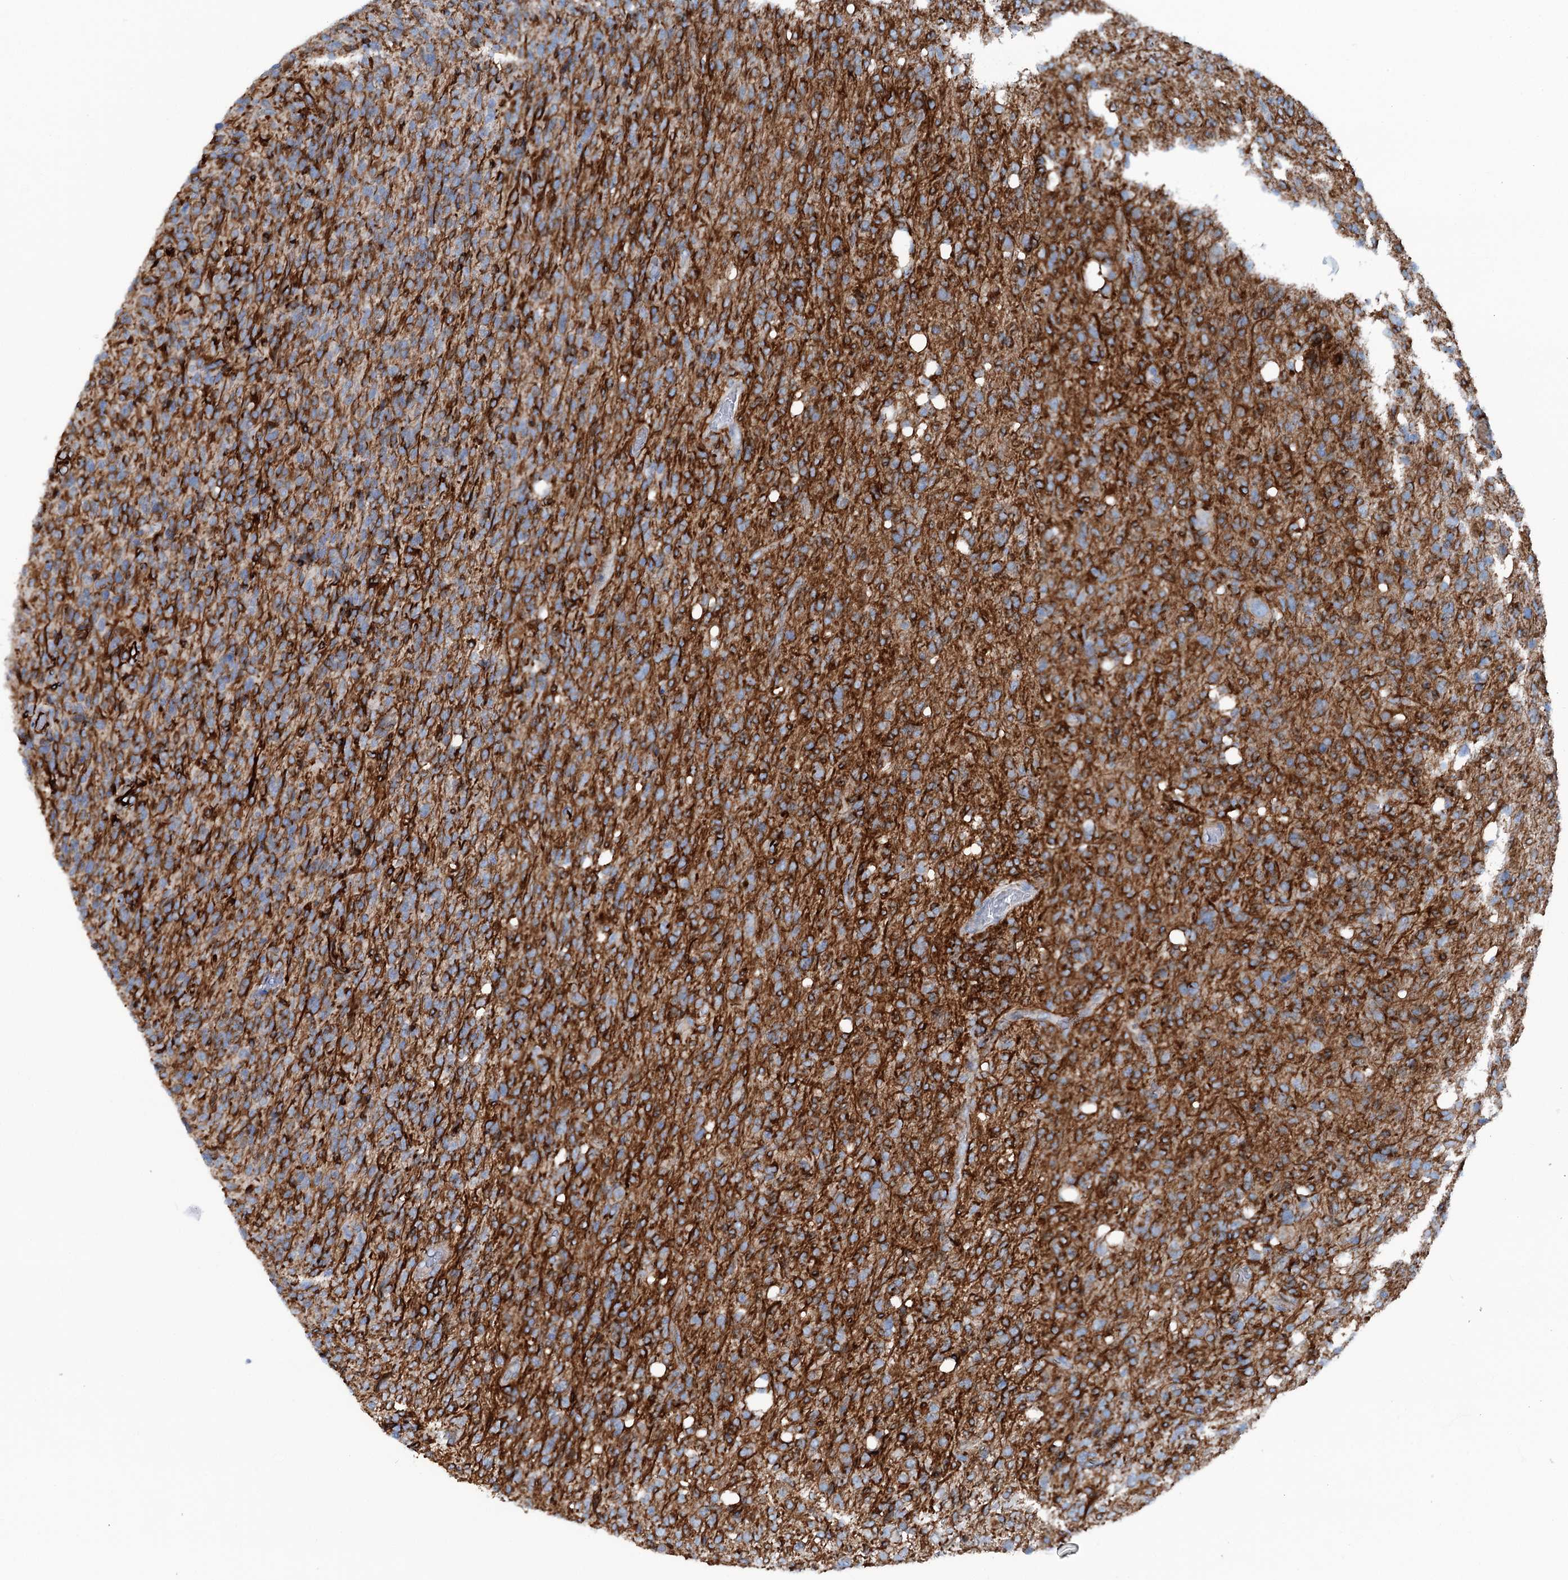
{"staining": {"intensity": "moderate", "quantity": "<25%", "location": "cytoplasmic/membranous"}, "tissue": "glioma", "cell_type": "Tumor cells", "image_type": "cancer", "snomed": [{"axis": "morphology", "description": "Glioma, malignant, High grade"}, {"axis": "topography", "description": "Brain"}], "caption": "The immunohistochemical stain highlights moderate cytoplasmic/membranous staining in tumor cells of glioma tissue.", "gene": "CALCOCO1", "patient": {"sex": "female", "age": 57}}